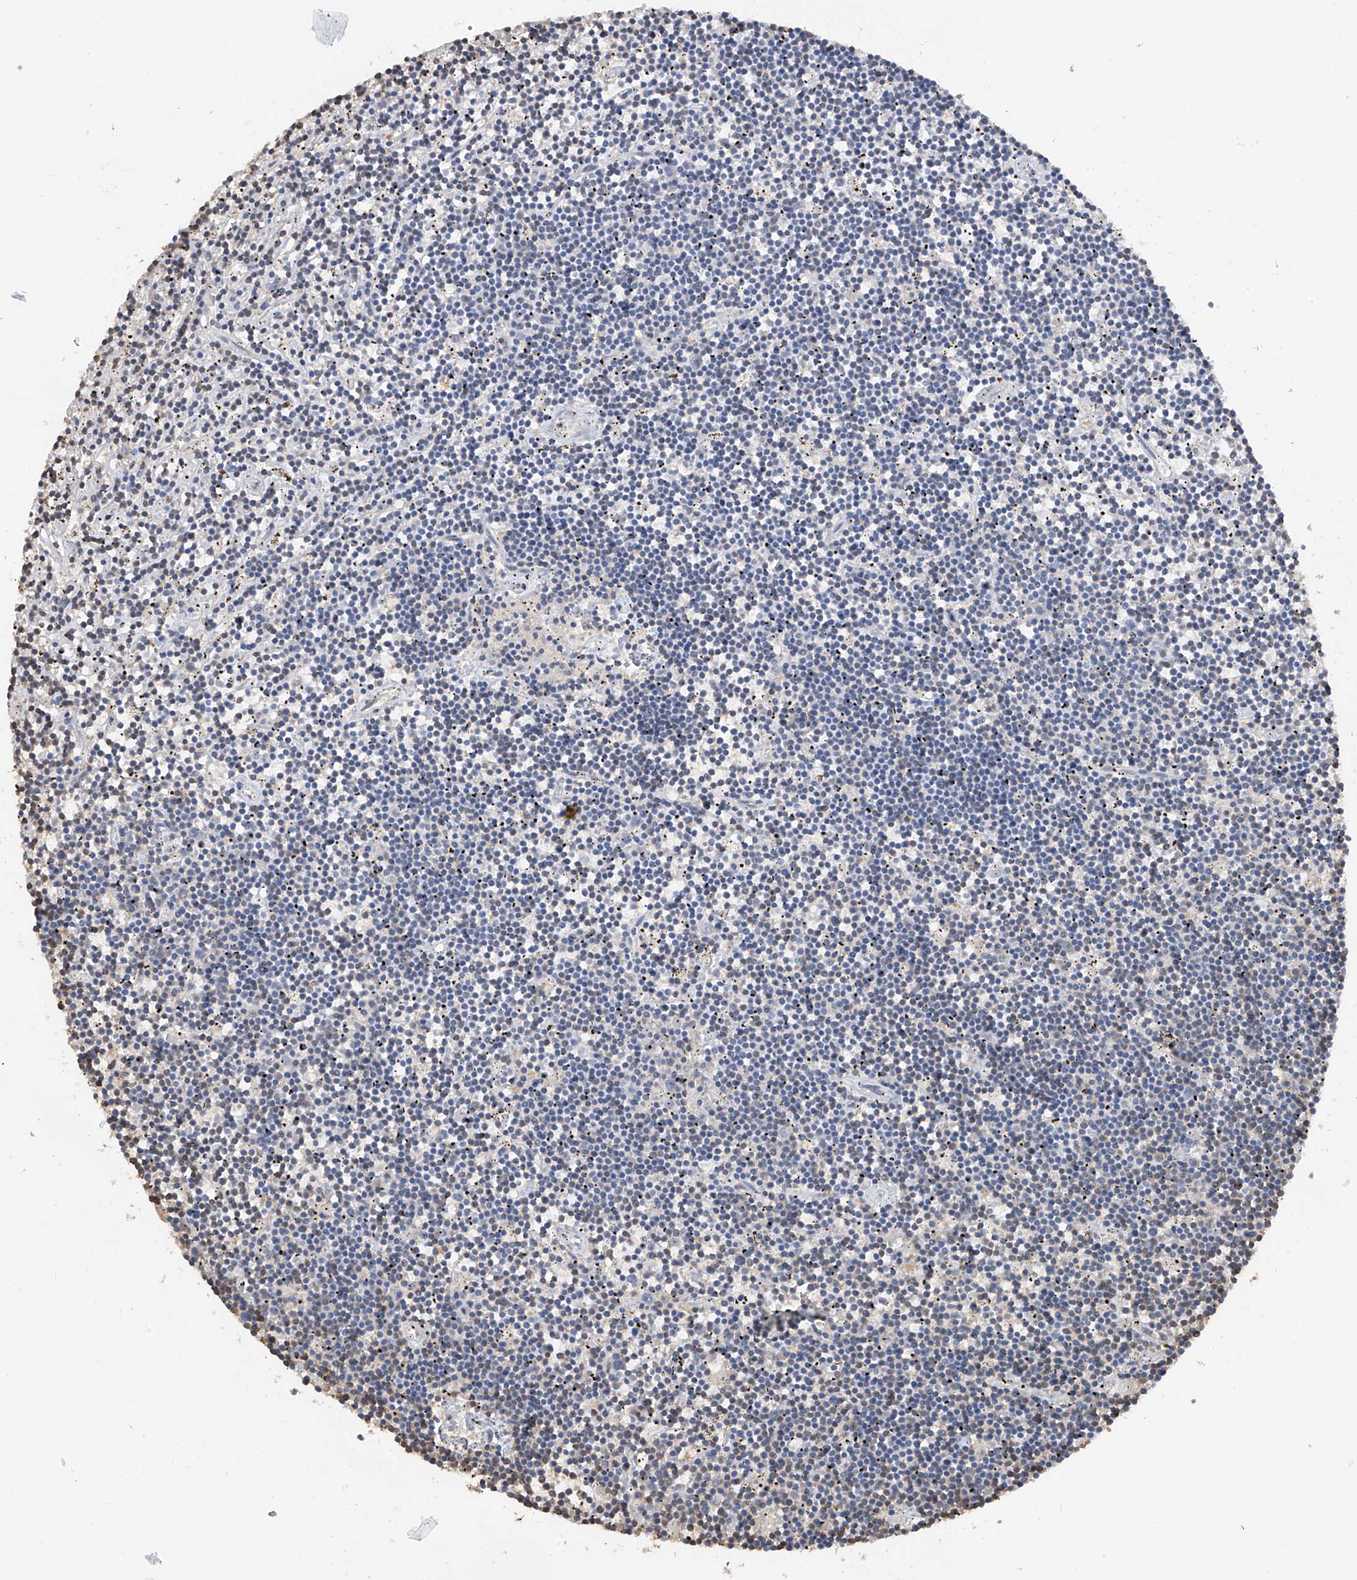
{"staining": {"intensity": "negative", "quantity": "none", "location": "none"}, "tissue": "lymphoma", "cell_type": "Tumor cells", "image_type": "cancer", "snomed": [{"axis": "morphology", "description": "Malignant lymphoma, non-Hodgkin's type, Low grade"}, {"axis": "topography", "description": "Spleen"}], "caption": "A high-resolution micrograph shows IHC staining of lymphoma, which displays no significant staining in tumor cells.", "gene": "PMM1", "patient": {"sex": "male", "age": 76}}